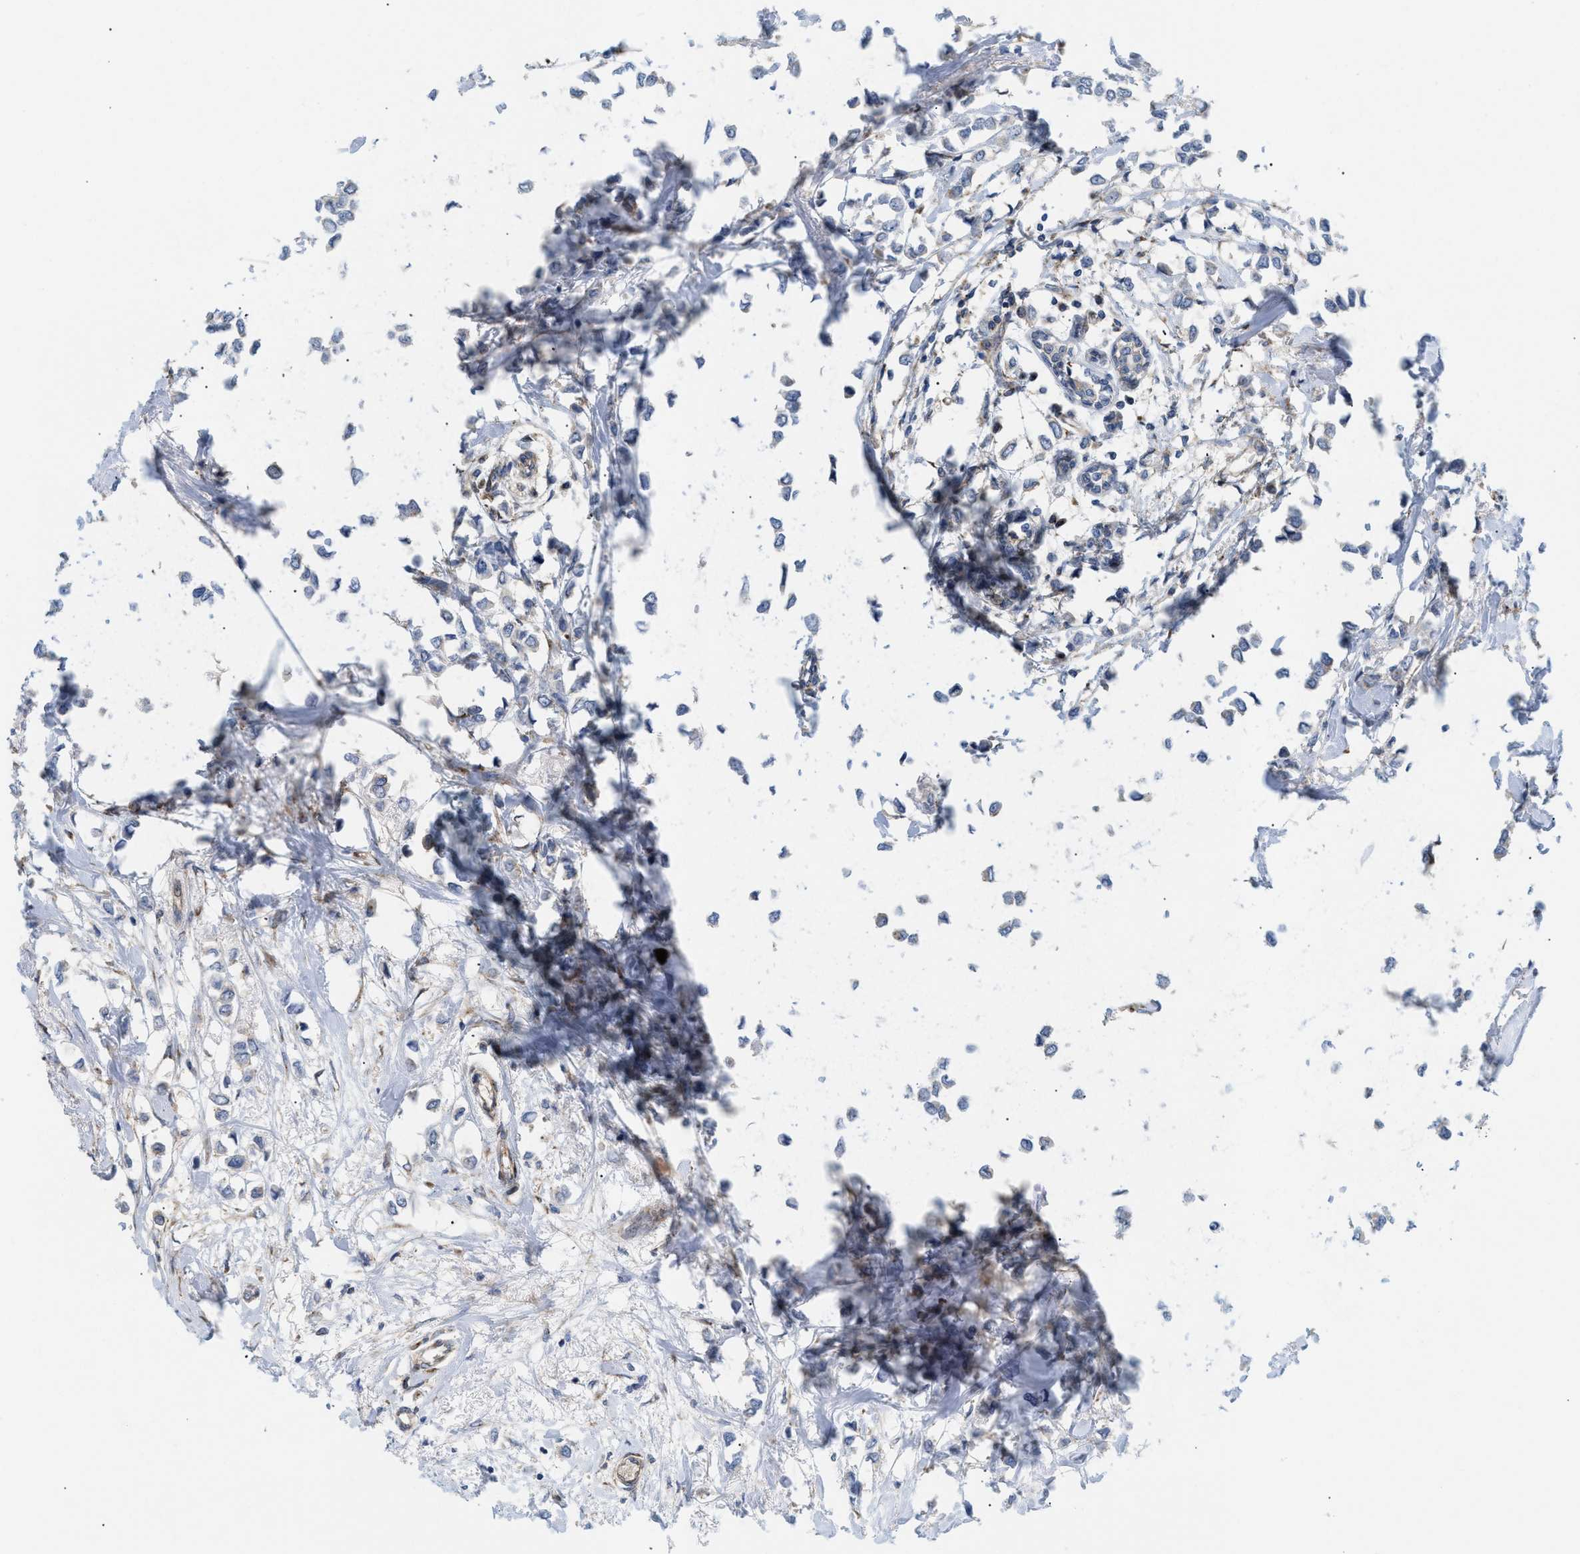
{"staining": {"intensity": "negative", "quantity": "none", "location": "none"}, "tissue": "breast cancer", "cell_type": "Tumor cells", "image_type": "cancer", "snomed": [{"axis": "morphology", "description": "Lobular carcinoma"}, {"axis": "topography", "description": "Breast"}], "caption": "The immunohistochemistry (IHC) micrograph has no significant positivity in tumor cells of breast cancer tissue.", "gene": "DCTN4", "patient": {"sex": "female", "age": 51}}